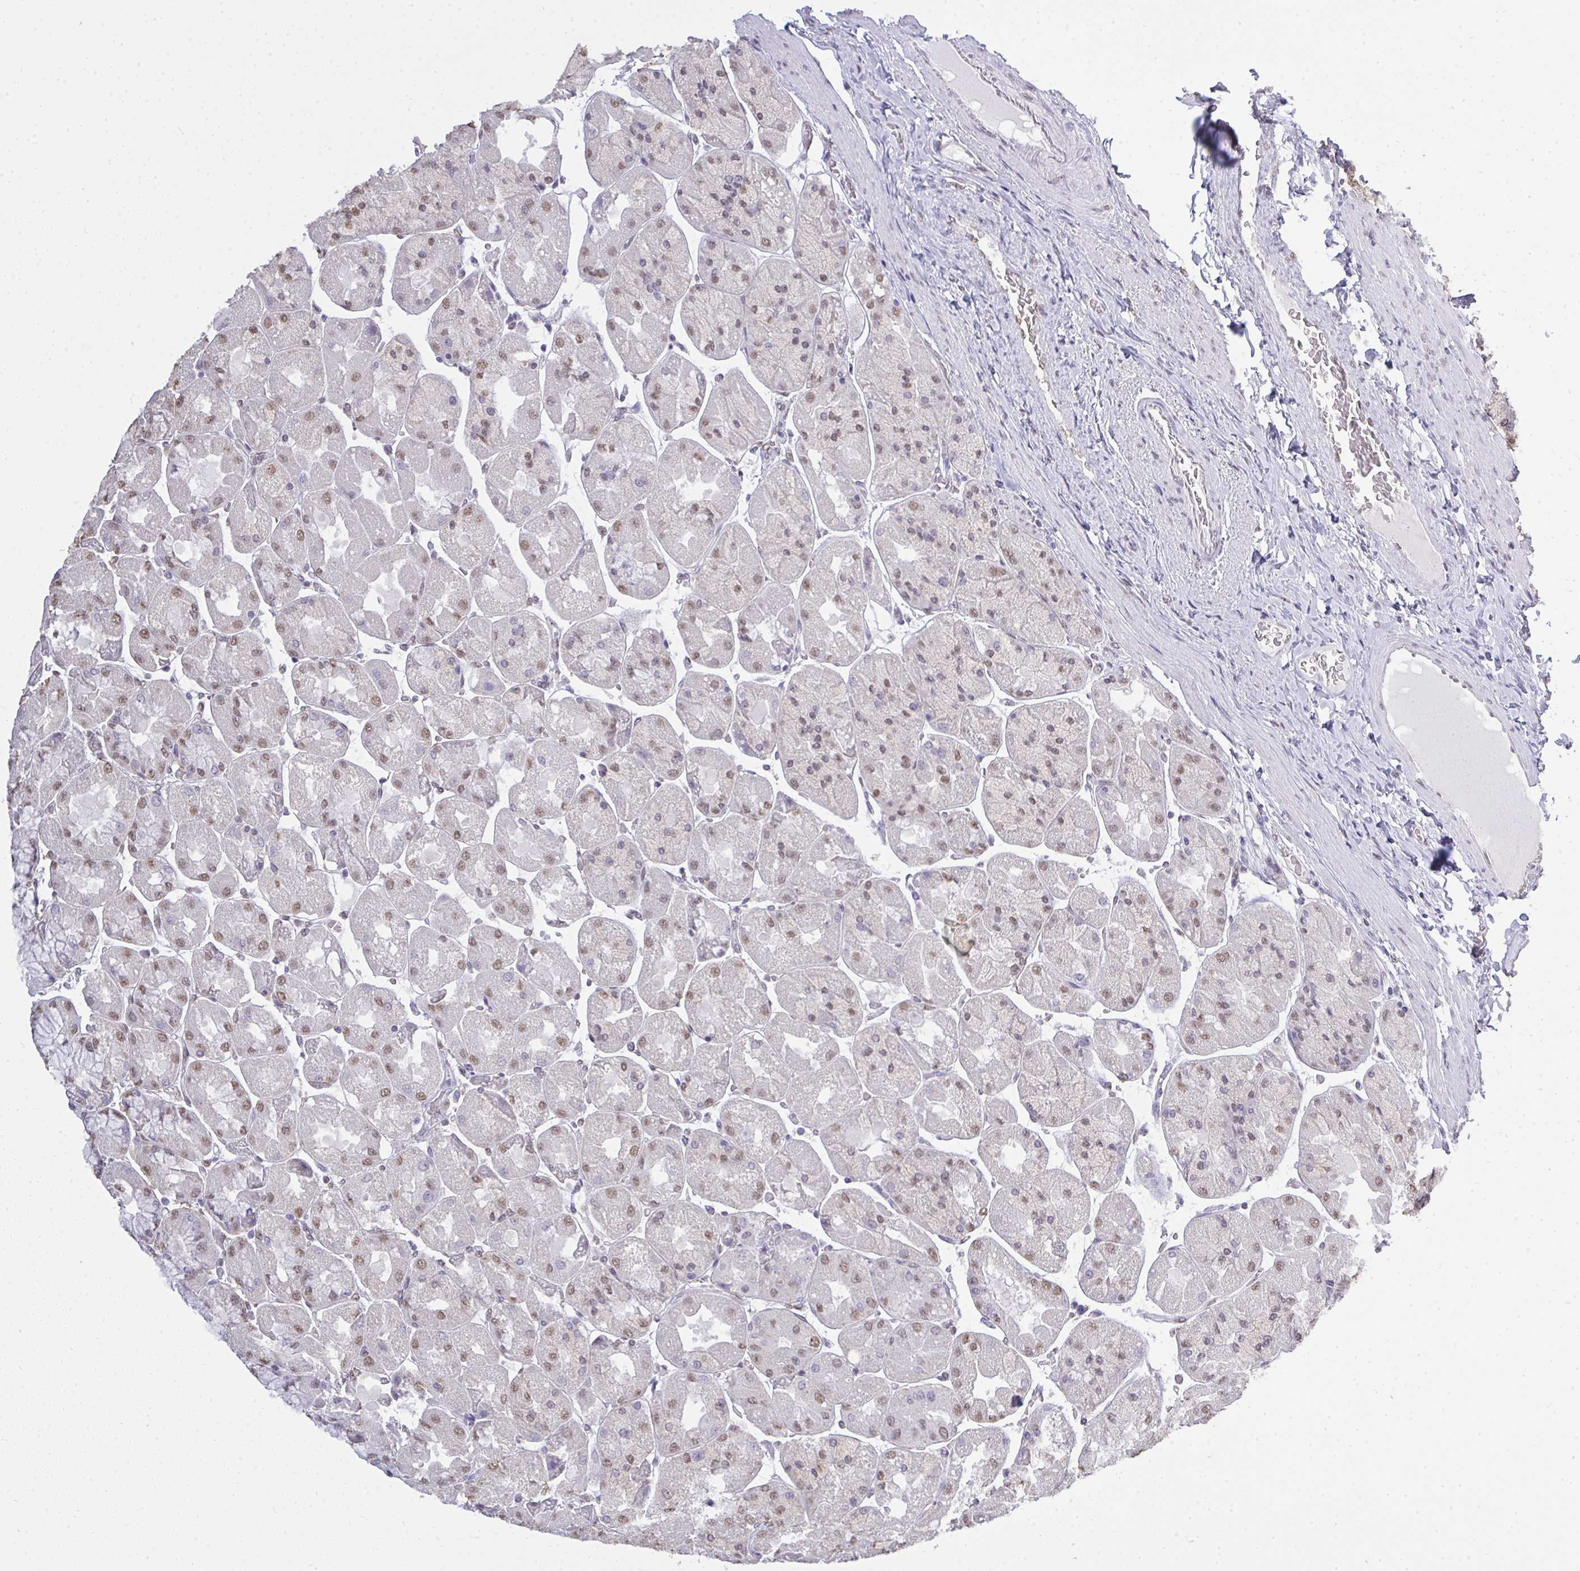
{"staining": {"intensity": "moderate", "quantity": "25%-75%", "location": "nuclear"}, "tissue": "stomach", "cell_type": "Glandular cells", "image_type": "normal", "snomed": [{"axis": "morphology", "description": "Normal tissue, NOS"}, {"axis": "topography", "description": "Stomach"}], "caption": "An image showing moderate nuclear staining in approximately 25%-75% of glandular cells in benign stomach, as visualized by brown immunohistochemical staining.", "gene": "SEMA6B", "patient": {"sex": "female", "age": 61}}